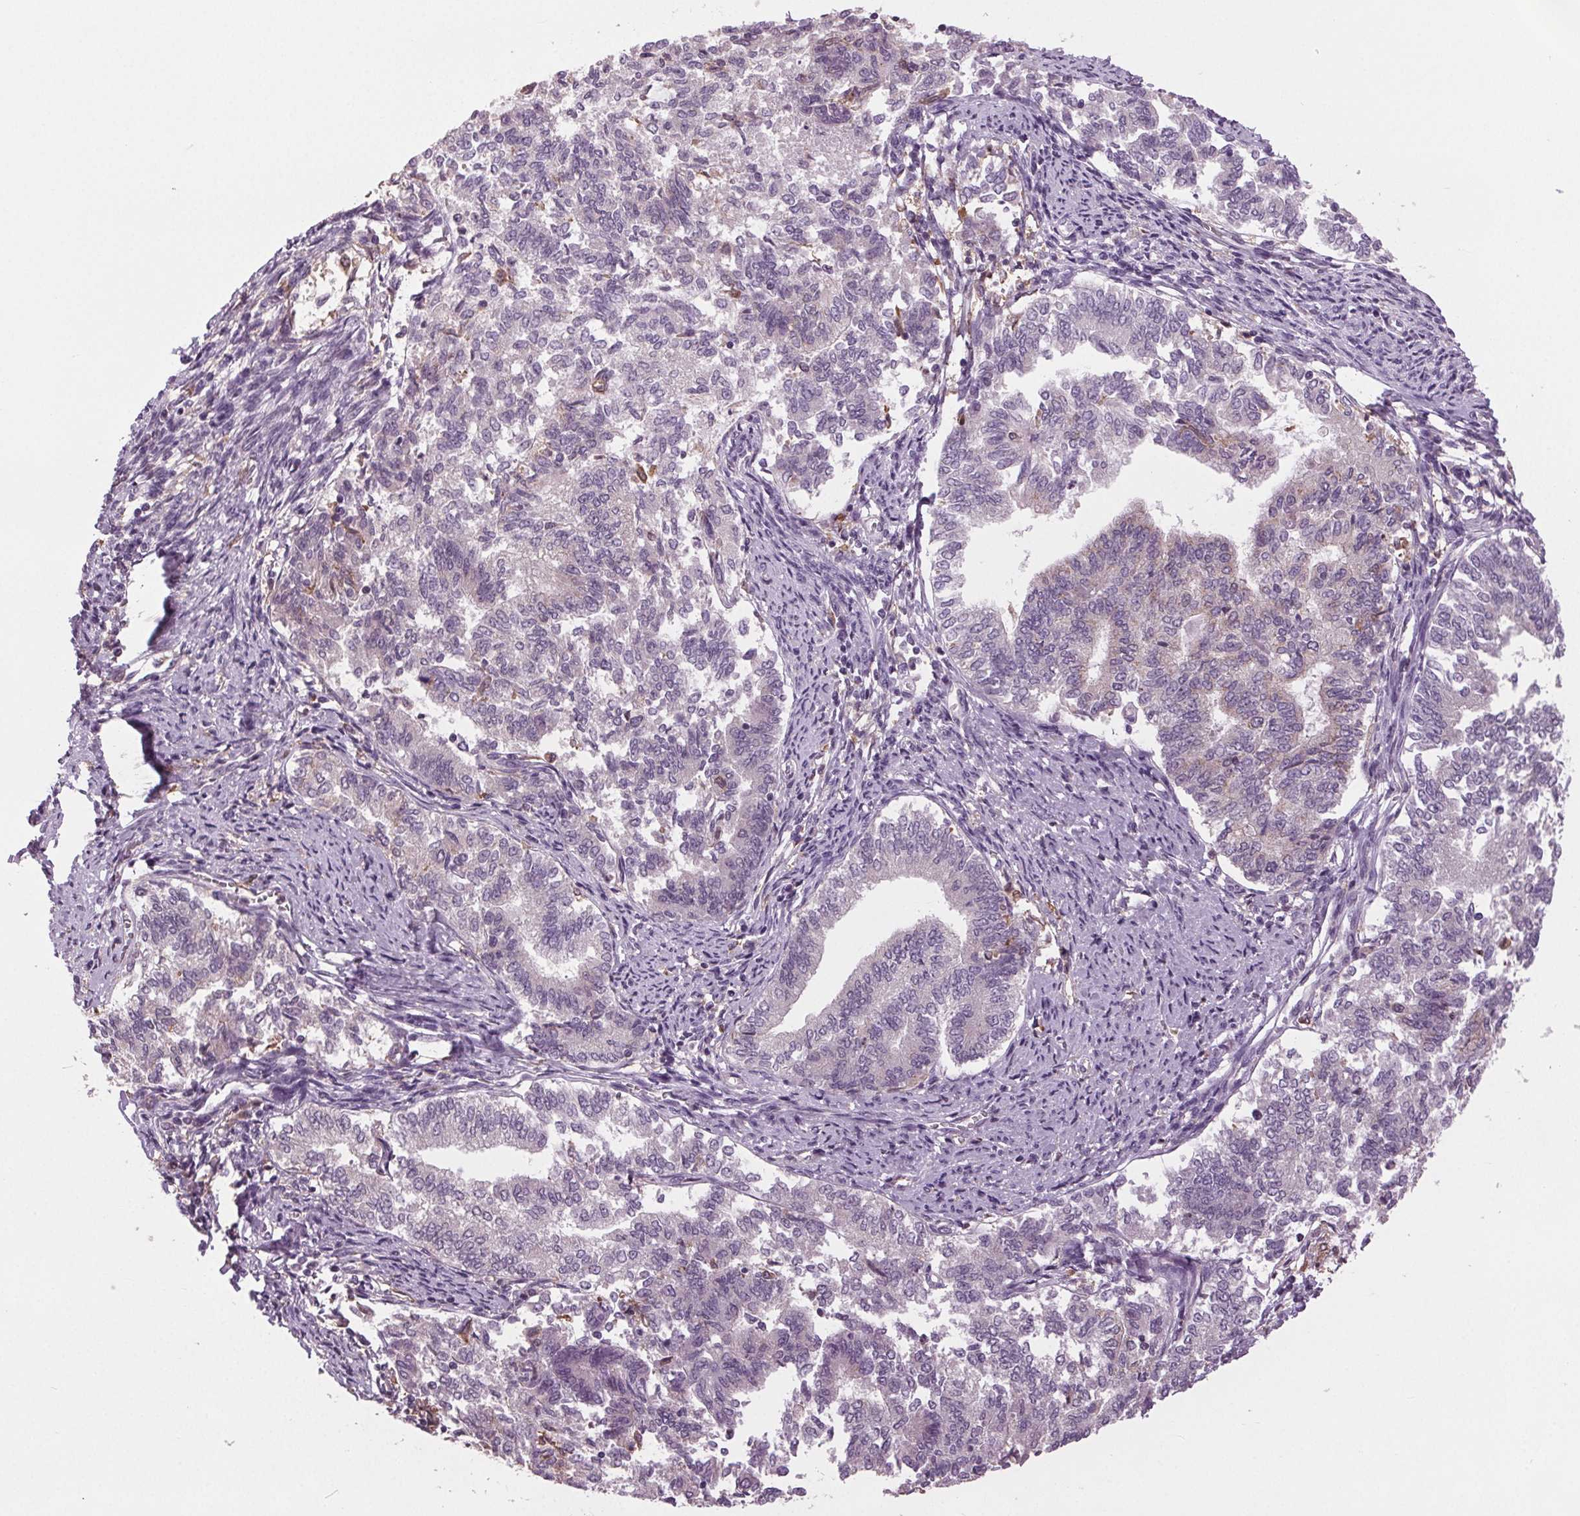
{"staining": {"intensity": "negative", "quantity": "none", "location": "none"}, "tissue": "endometrial cancer", "cell_type": "Tumor cells", "image_type": "cancer", "snomed": [{"axis": "morphology", "description": "Adenocarcinoma, NOS"}, {"axis": "topography", "description": "Endometrium"}], "caption": "Tumor cells show no significant positivity in endometrial adenocarcinoma.", "gene": "BSDC1", "patient": {"sex": "female", "age": 65}}